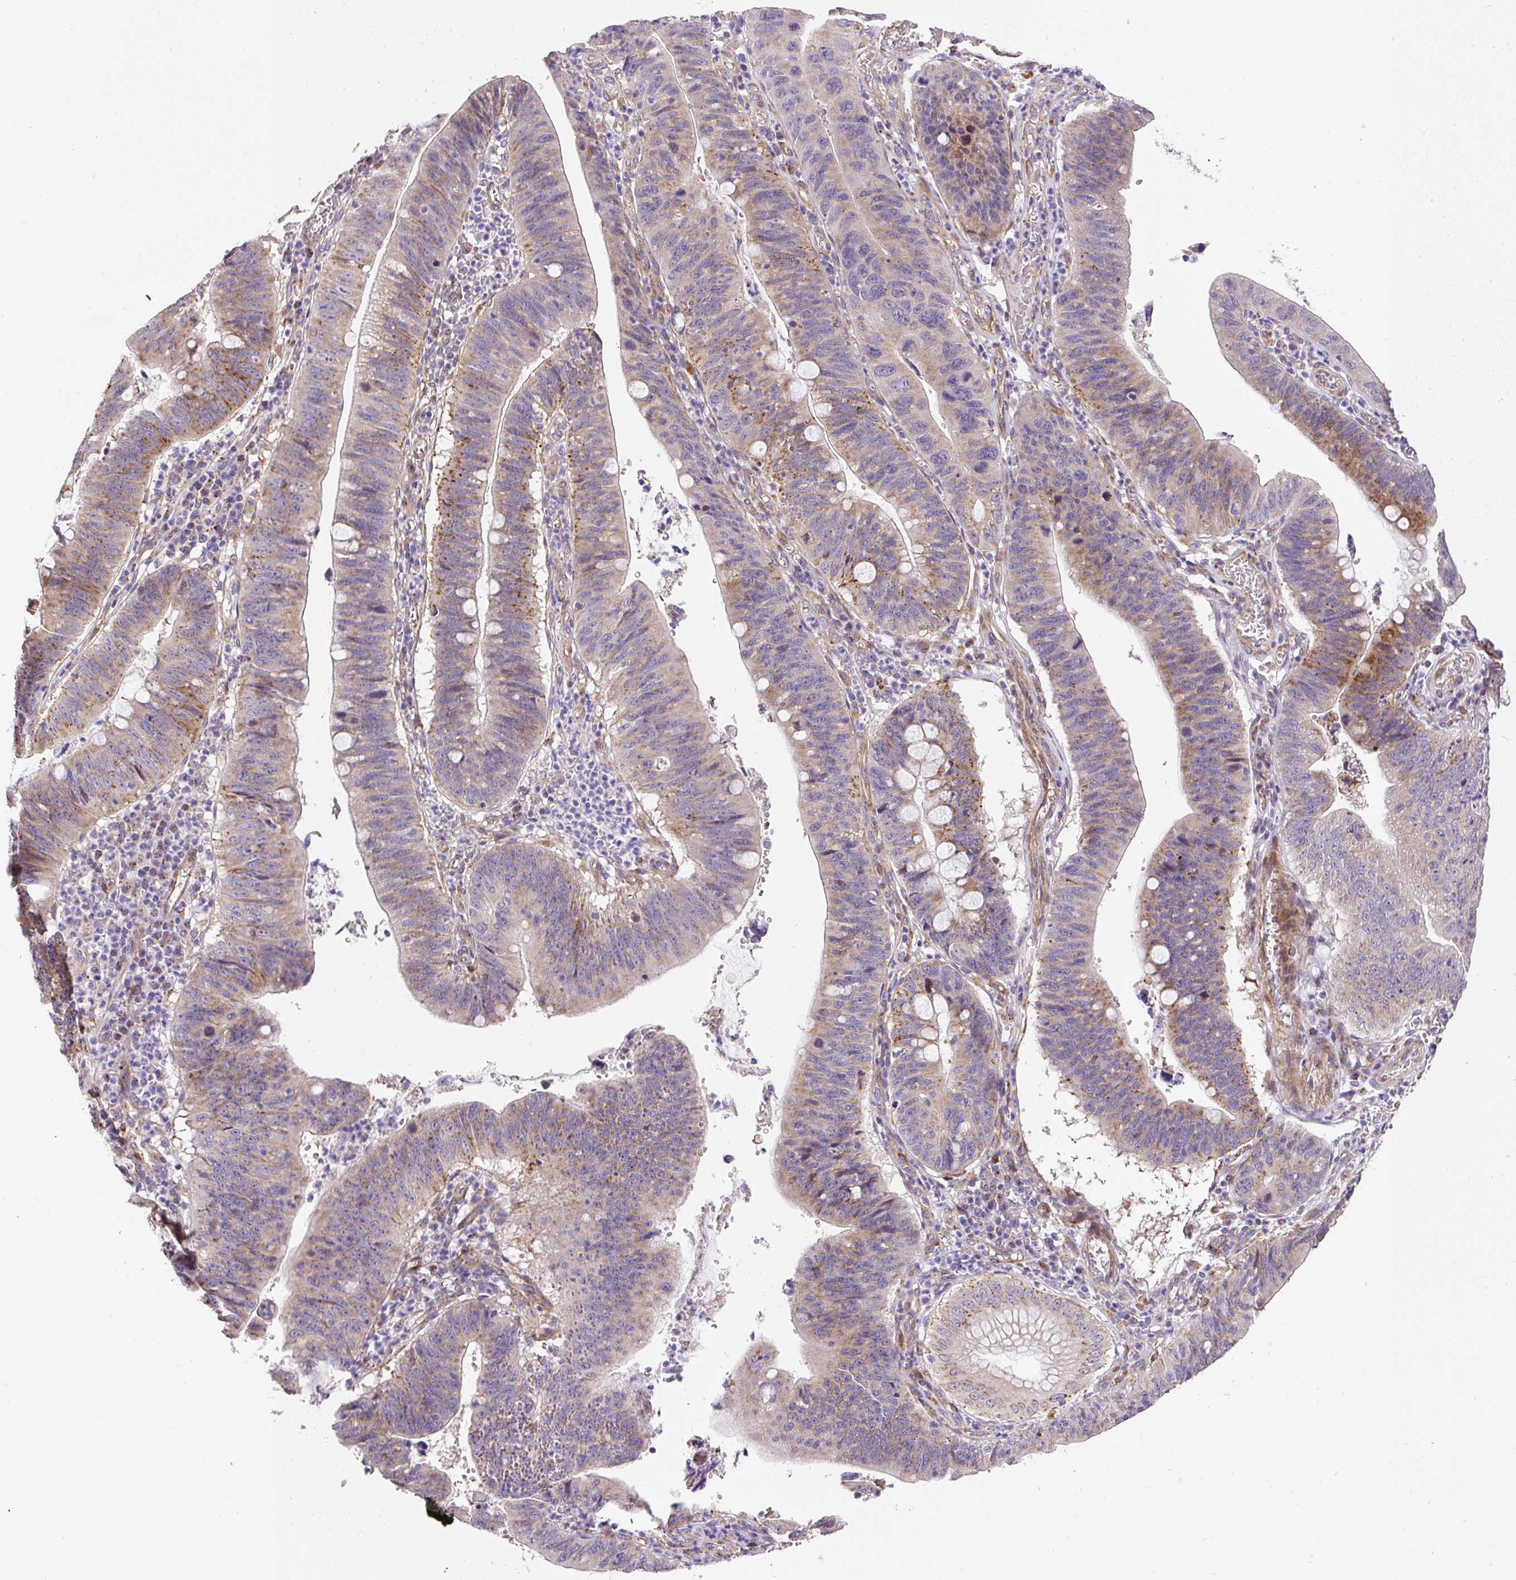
{"staining": {"intensity": "moderate", "quantity": "25%-75%", "location": "cytoplasmic/membranous"}, "tissue": "stomach cancer", "cell_type": "Tumor cells", "image_type": "cancer", "snomed": [{"axis": "morphology", "description": "Adenocarcinoma, NOS"}, {"axis": "topography", "description": "Stomach"}], "caption": "Immunohistochemistry (IHC) histopathology image of neoplastic tissue: human stomach cancer (adenocarcinoma) stained using IHC demonstrates medium levels of moderate protein expression localized specifically in the cytoplasmic/membranous of tumor cells, appearing as a cytoplasmic/membranous brown color.", "gene": "RNF170", "patient": {"sex": "male", "age": 59}}